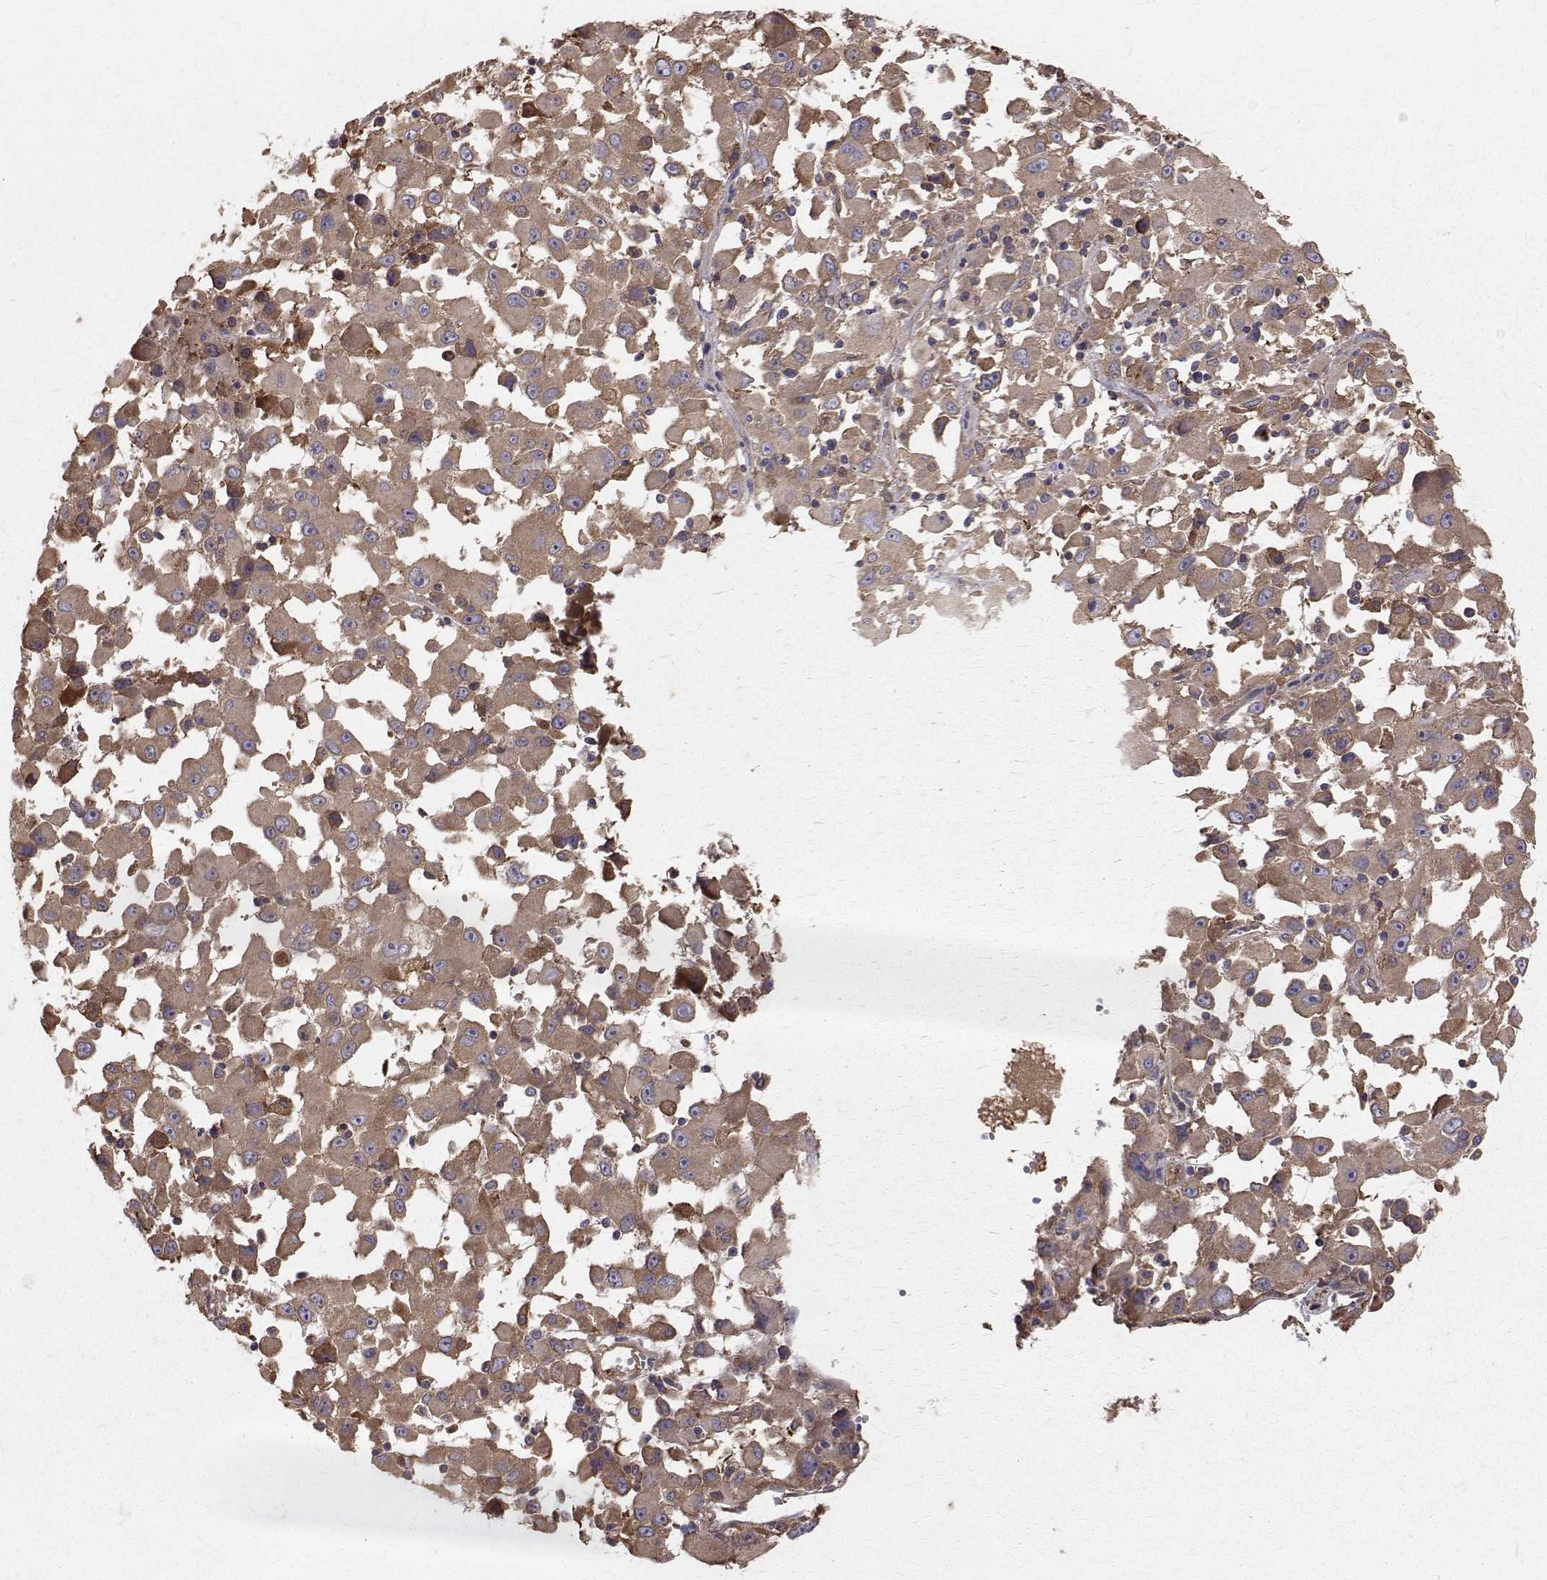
{"staining": {"intensity": "moderate", "quantity": ">75%", "location": "cytoplasmic/membranous"}, "tissue": "melanoma", "cell_type": "Tumor cells", "image_type": "cancer", "snomed": [{"axis": "morphology", "description": "Malignant melanoma, Metastatic site"}, {"axis": "topography", "description": "Soft tissue"}], "caption": "Tumor cells reveal medium levels of moderate cytoplasmic/membranous positivity in about >75% of cells in human melanoma.", "gene": "FARSB", "patient": {"sex": "male", "age": 50}}